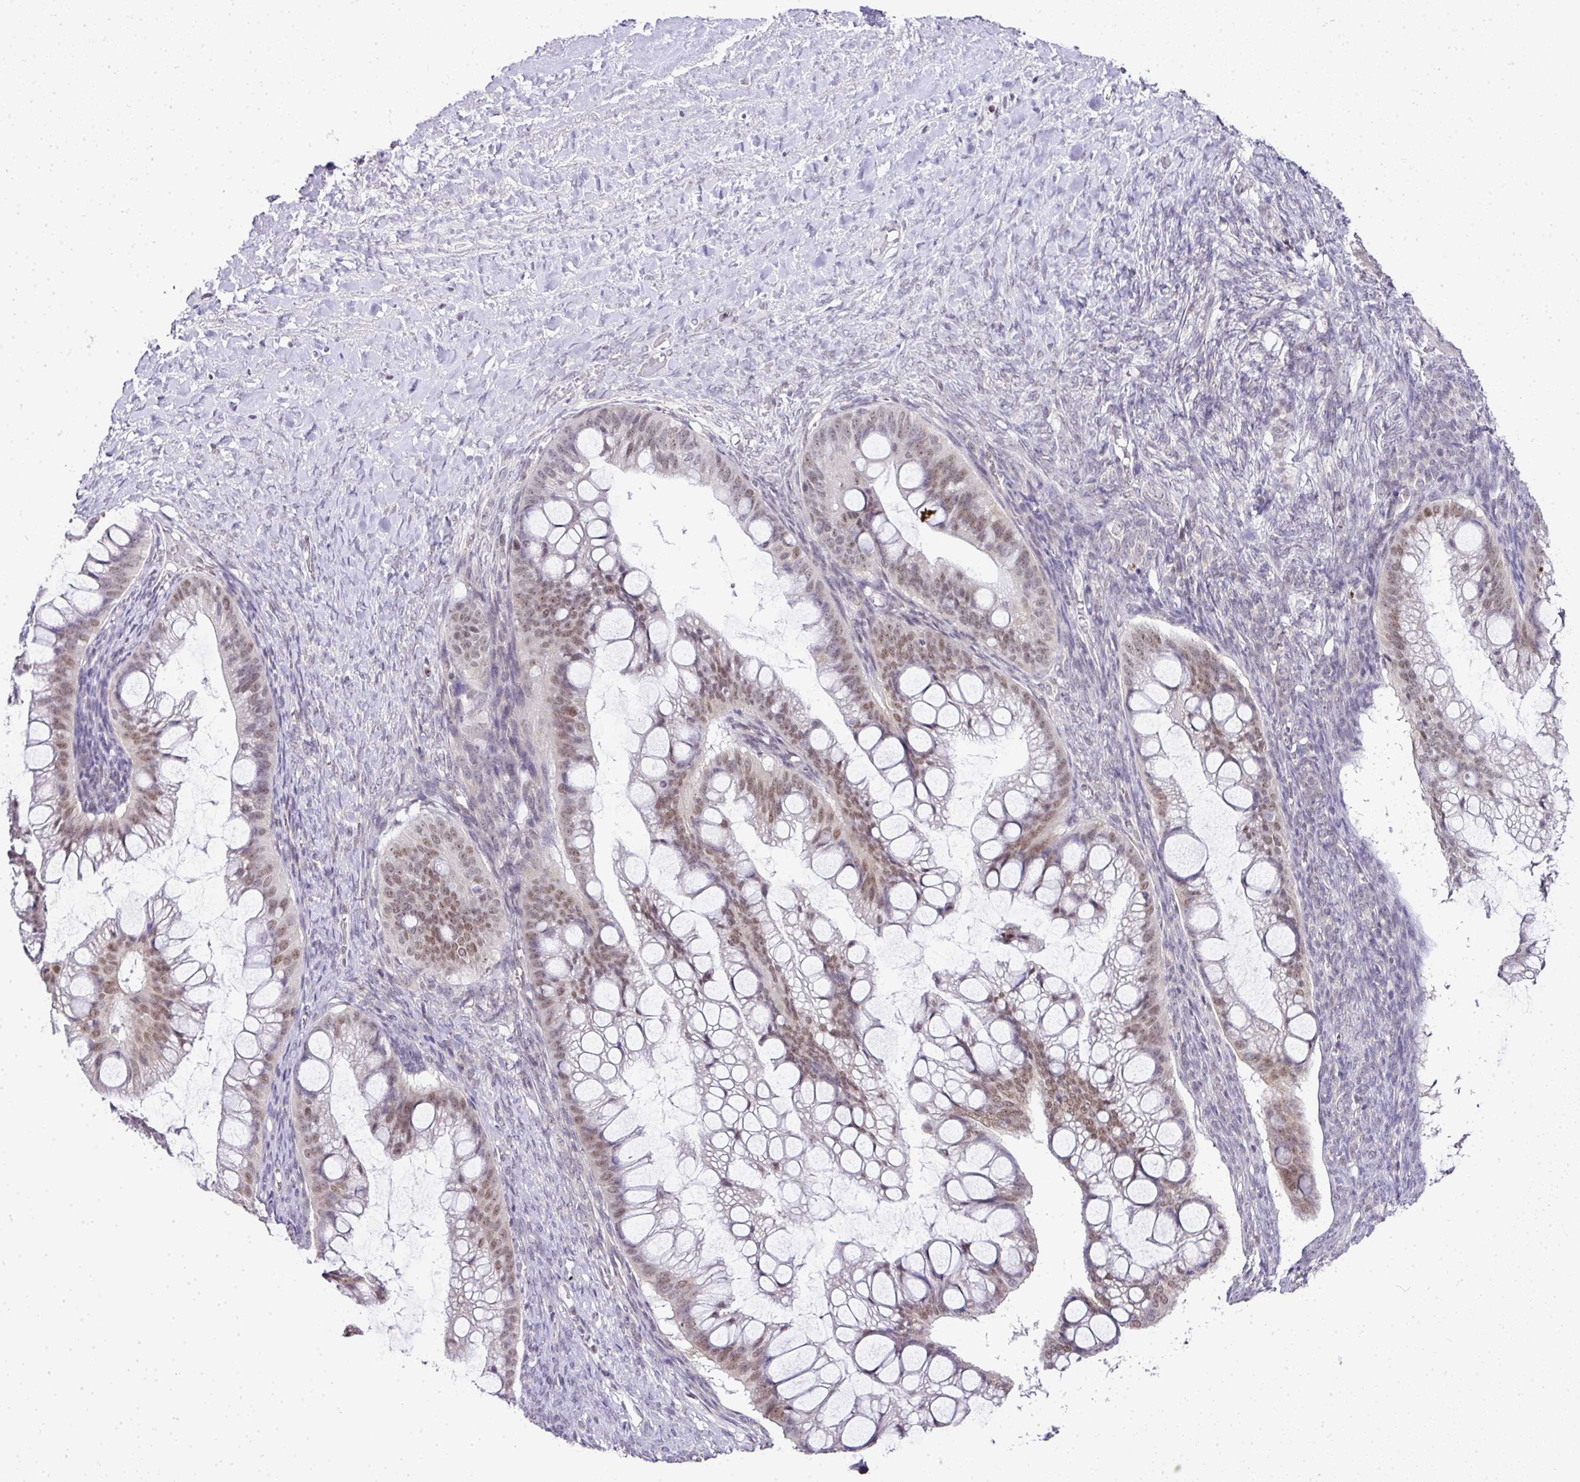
{"staining": {"intensity": "moderate", "quantity": "25%-75%", "location": "nuclear"}, "tissue": "ovarian cancer", "cell_type": "Tumor cells", "image_type": "cancer", "snomed": [{"axis": "morphology", "description": "Cystadenocarcinoma, mucinous, NOS"}, {"axis": "topography", "description": "Ovary"}], "caption": "The immunohistochemical stain highlights moderate nuclear expression in tumor cells of ovarian cancer tissue. (Brightfield microscopy of DAB IHC at high magnification).", "gene": "FAM32A", "patient": {"sex": "female", "age": 73}}